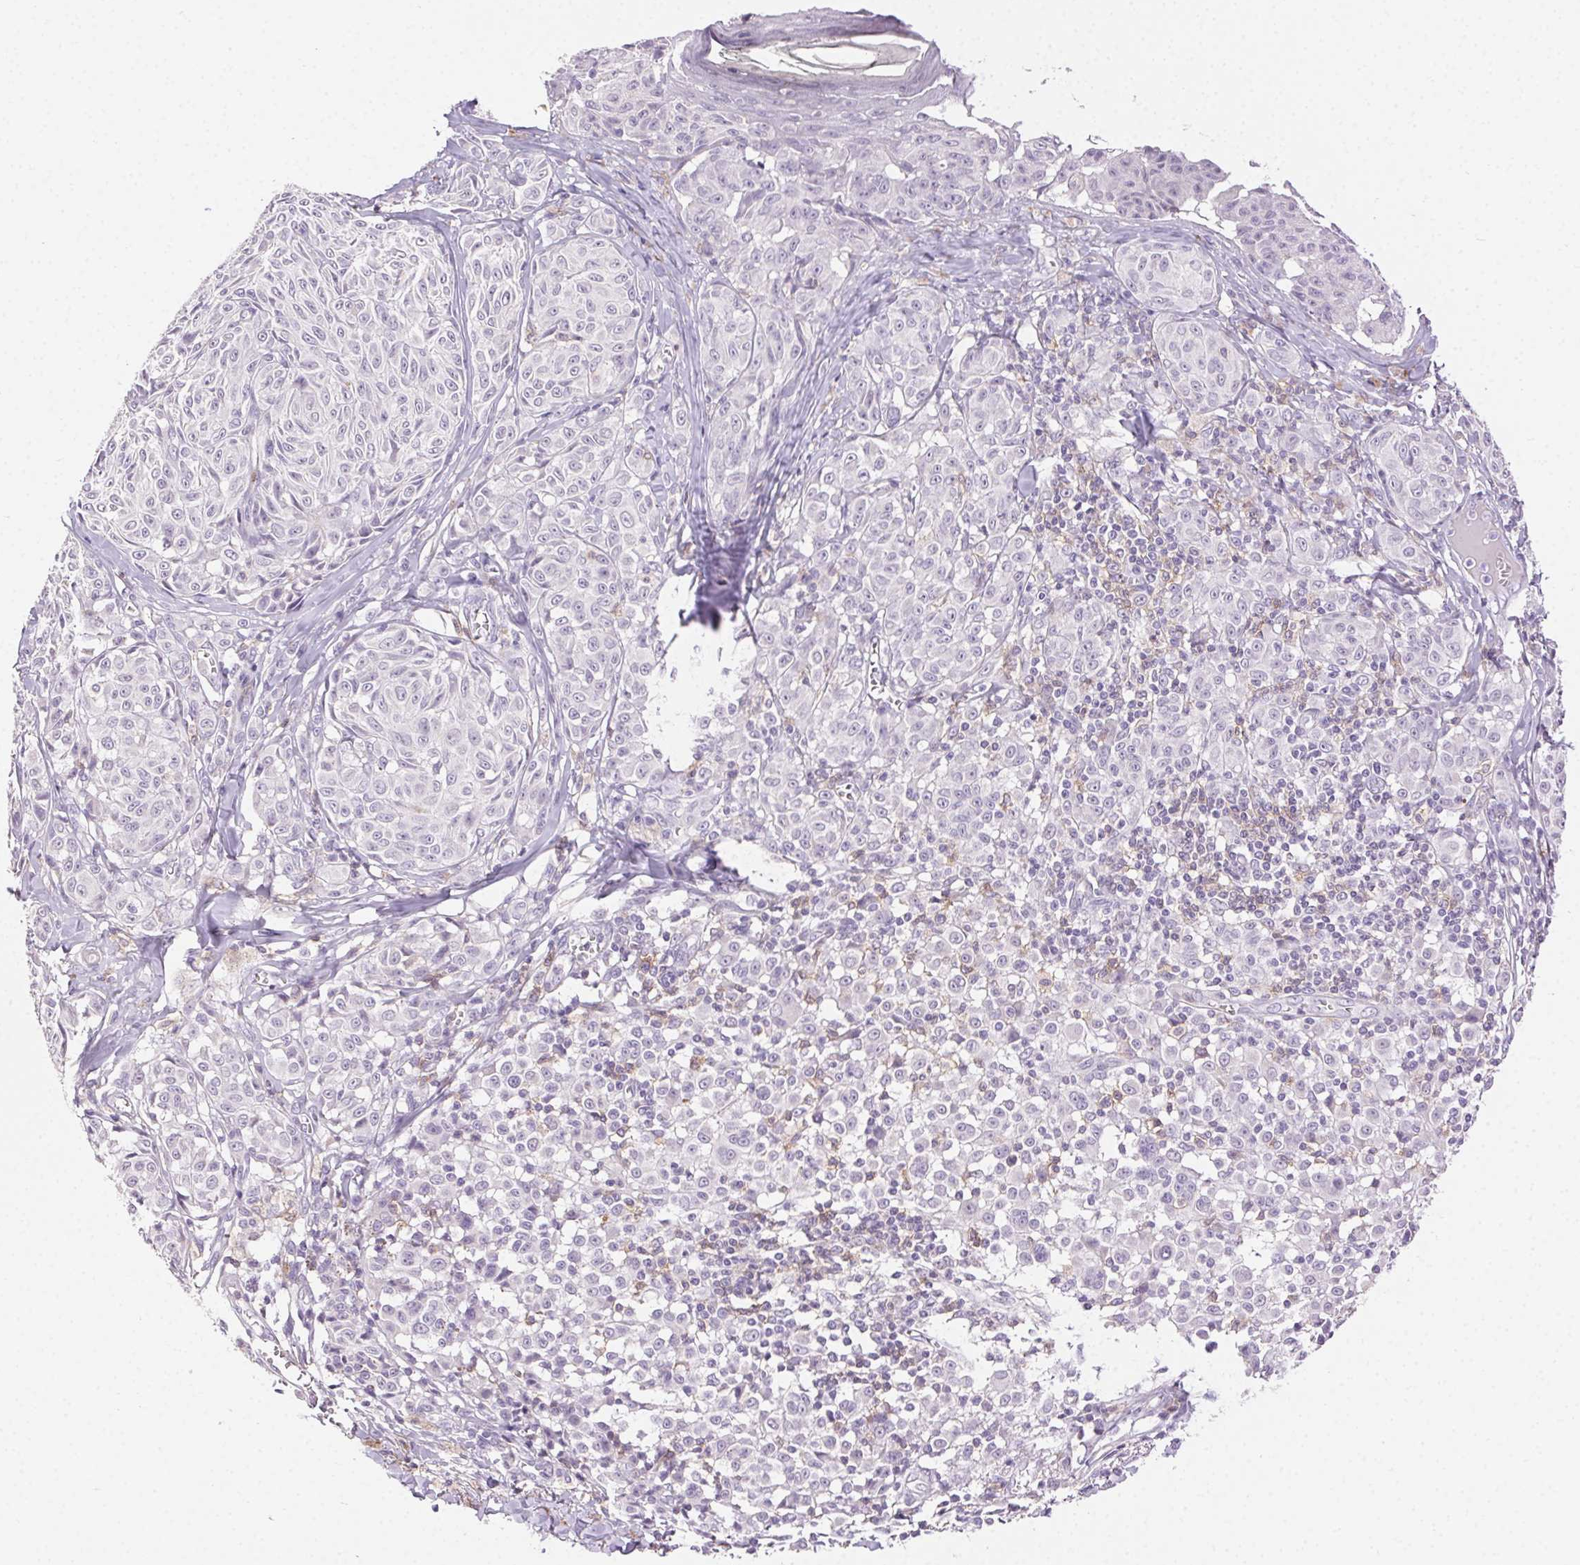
{"staining": {"intensity": "negative", "quantity": "none", "location": "none"}, "tissue": "melanoma", "cell_type": "Tumor cells", "image_type": "cancer", "snomed": [{"axis": "morphology", "description": "Malignant melanoma, NOS"}, {"axis": "topography", "description": "Skin"}], "caption": "Immunohistochemistry (IHC) photomicrograph of neoplastic tissue: human malignant melanoma stained with DAB displays no significant protein positivity in tumor cells.", "gene": "AKAP5", "patient": {"sex": "female", "age": 43}}